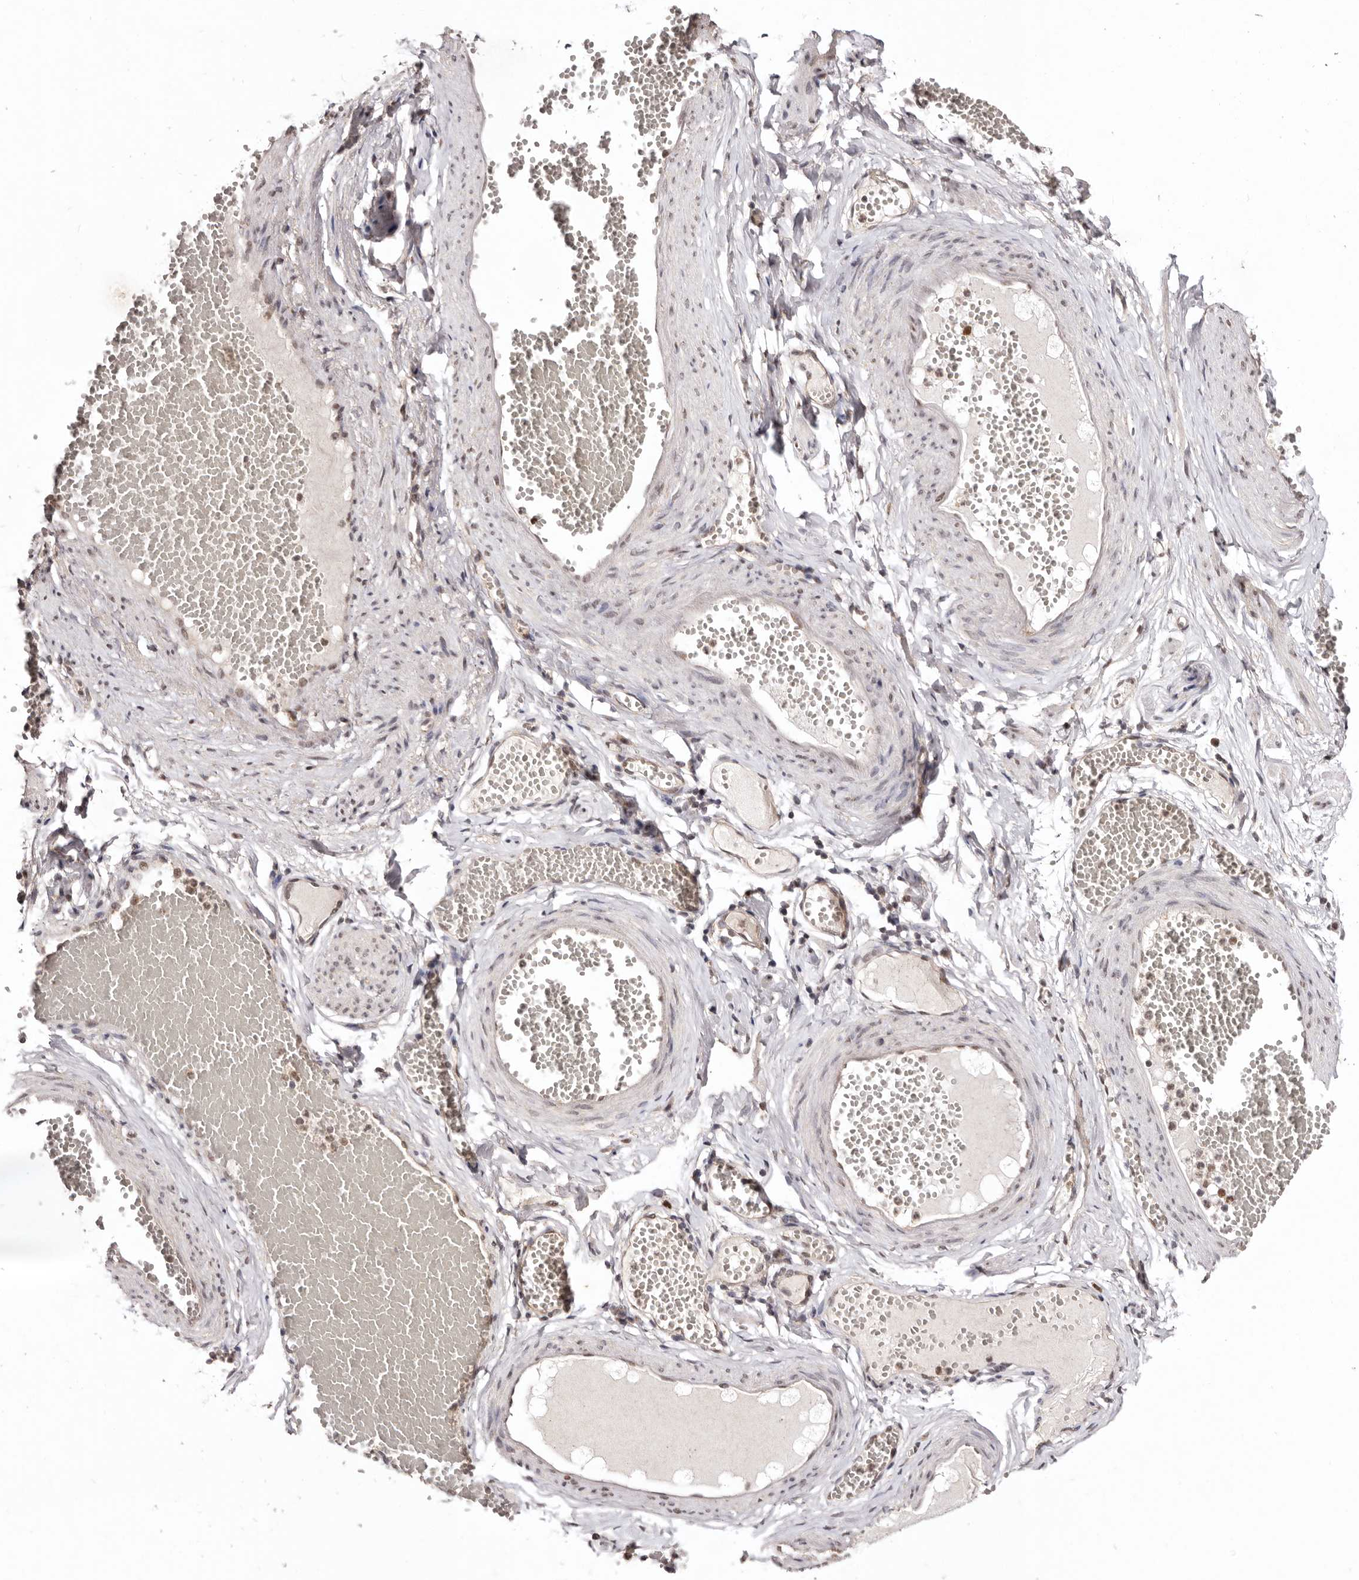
{"staining": {"intensity": "weak", "quantity": ">75%", "location": "cytoplasmic/membranous"}, "tissue": "adipose tissue", "cell_type": "Adipocytes", "image_type": "normal", "snomed": [{"axis": "morphology", "description": "Normal tissue, NOS"}, {"axis": "topography", "description": "Smooth muscle"}, {"axis": "topography", "description": "Peripheral nerve tissue"}], "caption": "Immunohistochemistry of unremarkable human adipose tissue displays low levels of weak cytoplasmic/membranous positivity in about >75% of adipocytes.", "gene": "NOTCH1", "patient": {"sex": "female", "age": 39}}